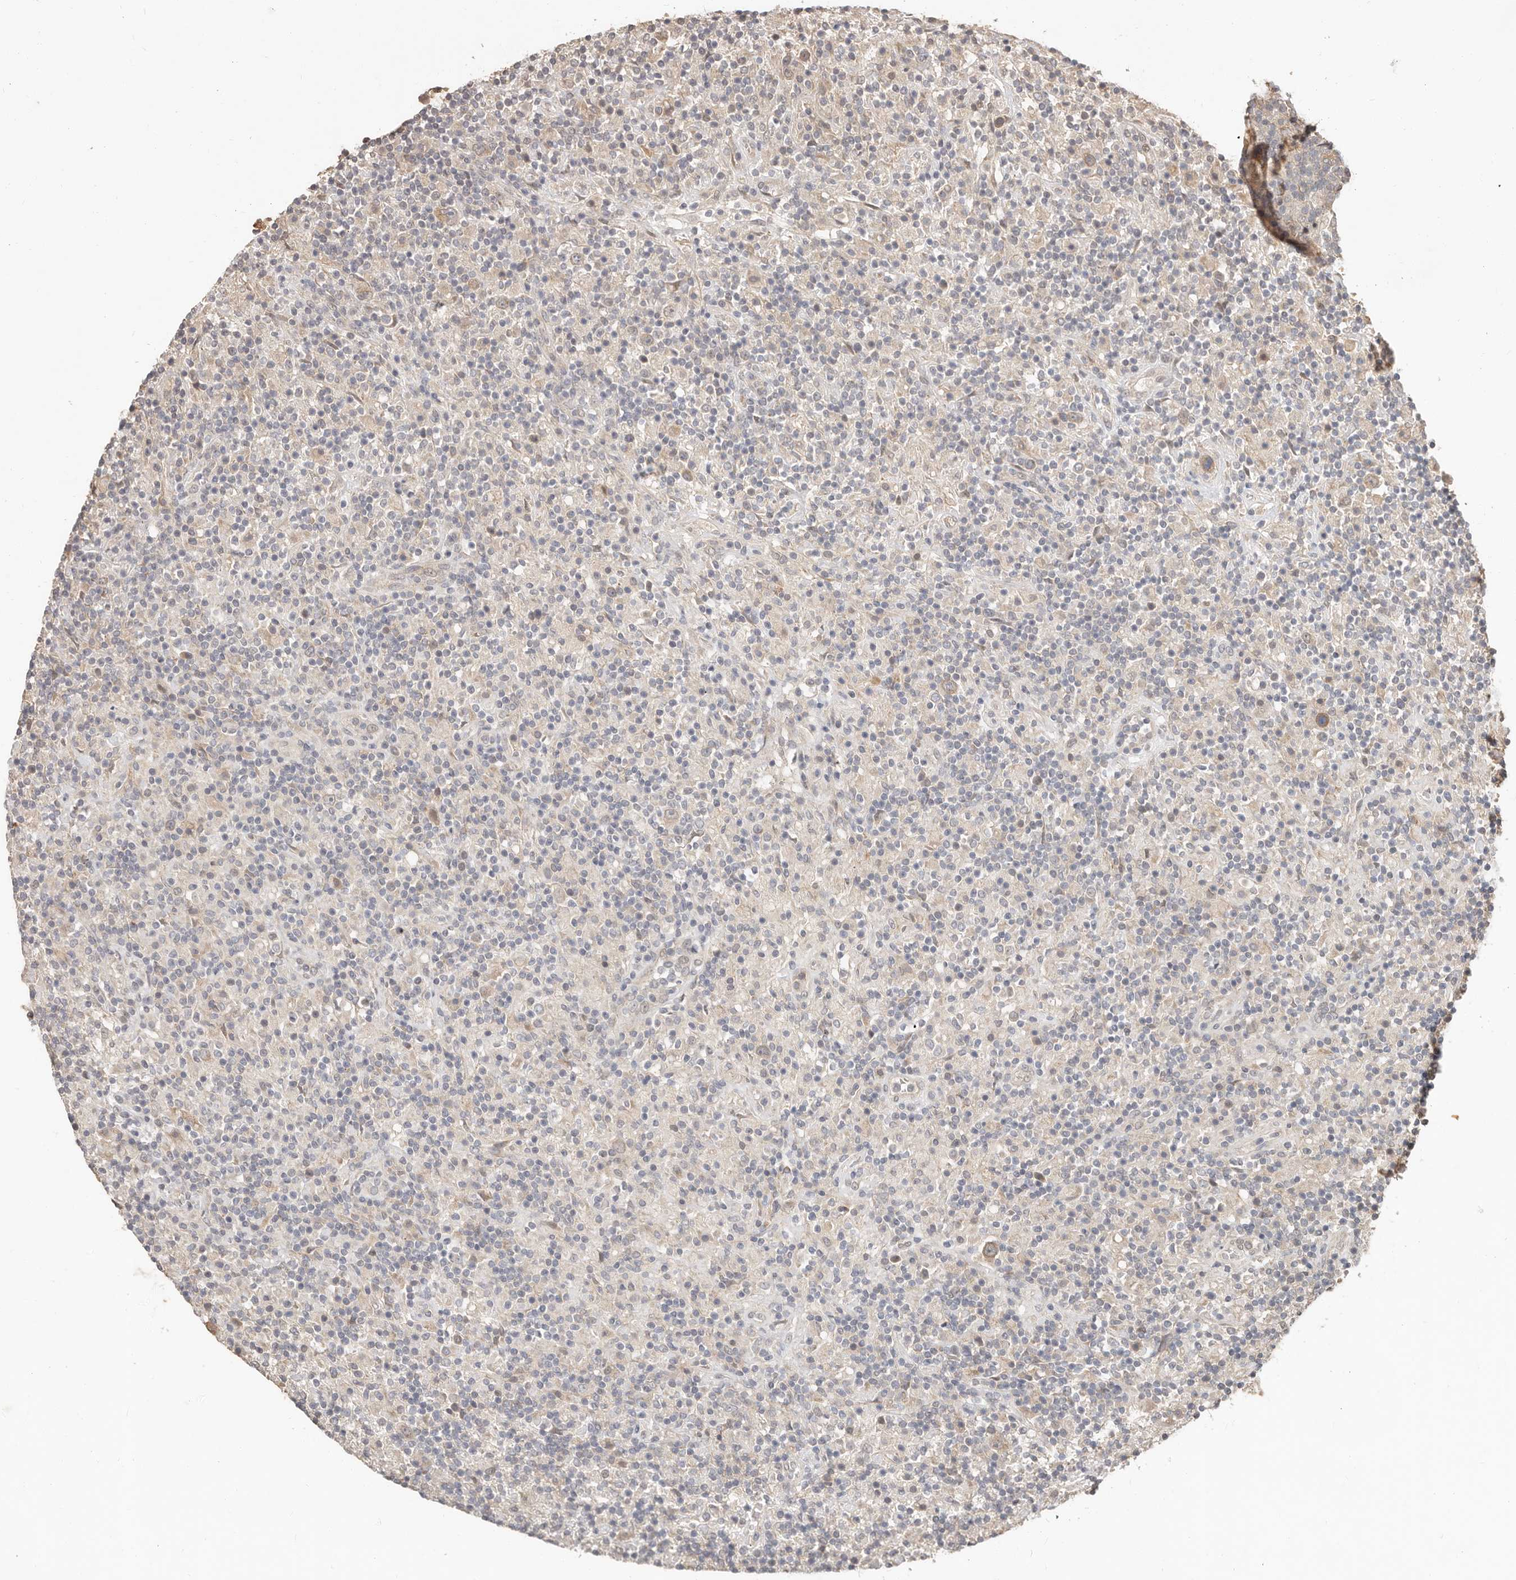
{"staining": {"intensity": "negative", "quantity": "none", "location": "none"}, "tissue": "lymphoma", "cell_type": "Tumor cells", "image_type": "cancer", "snomed": [{"axis": "morphology", "description": "Hodgkin's disease, NOS"}, {"axis": "topography", "description": "Lymph node"}], "caption": "There is no significant positivity in tumor cells of Hodgkin's disease. The staining was performed using DAB (3,3'-diaminobenzidine) to visualize the protein expression in brown, while the nuclei were stained in blue with hematoxylin (Magnification: 20x).", "gene": "MTFR2", "patient": {"sex": "male", "age": 70}}